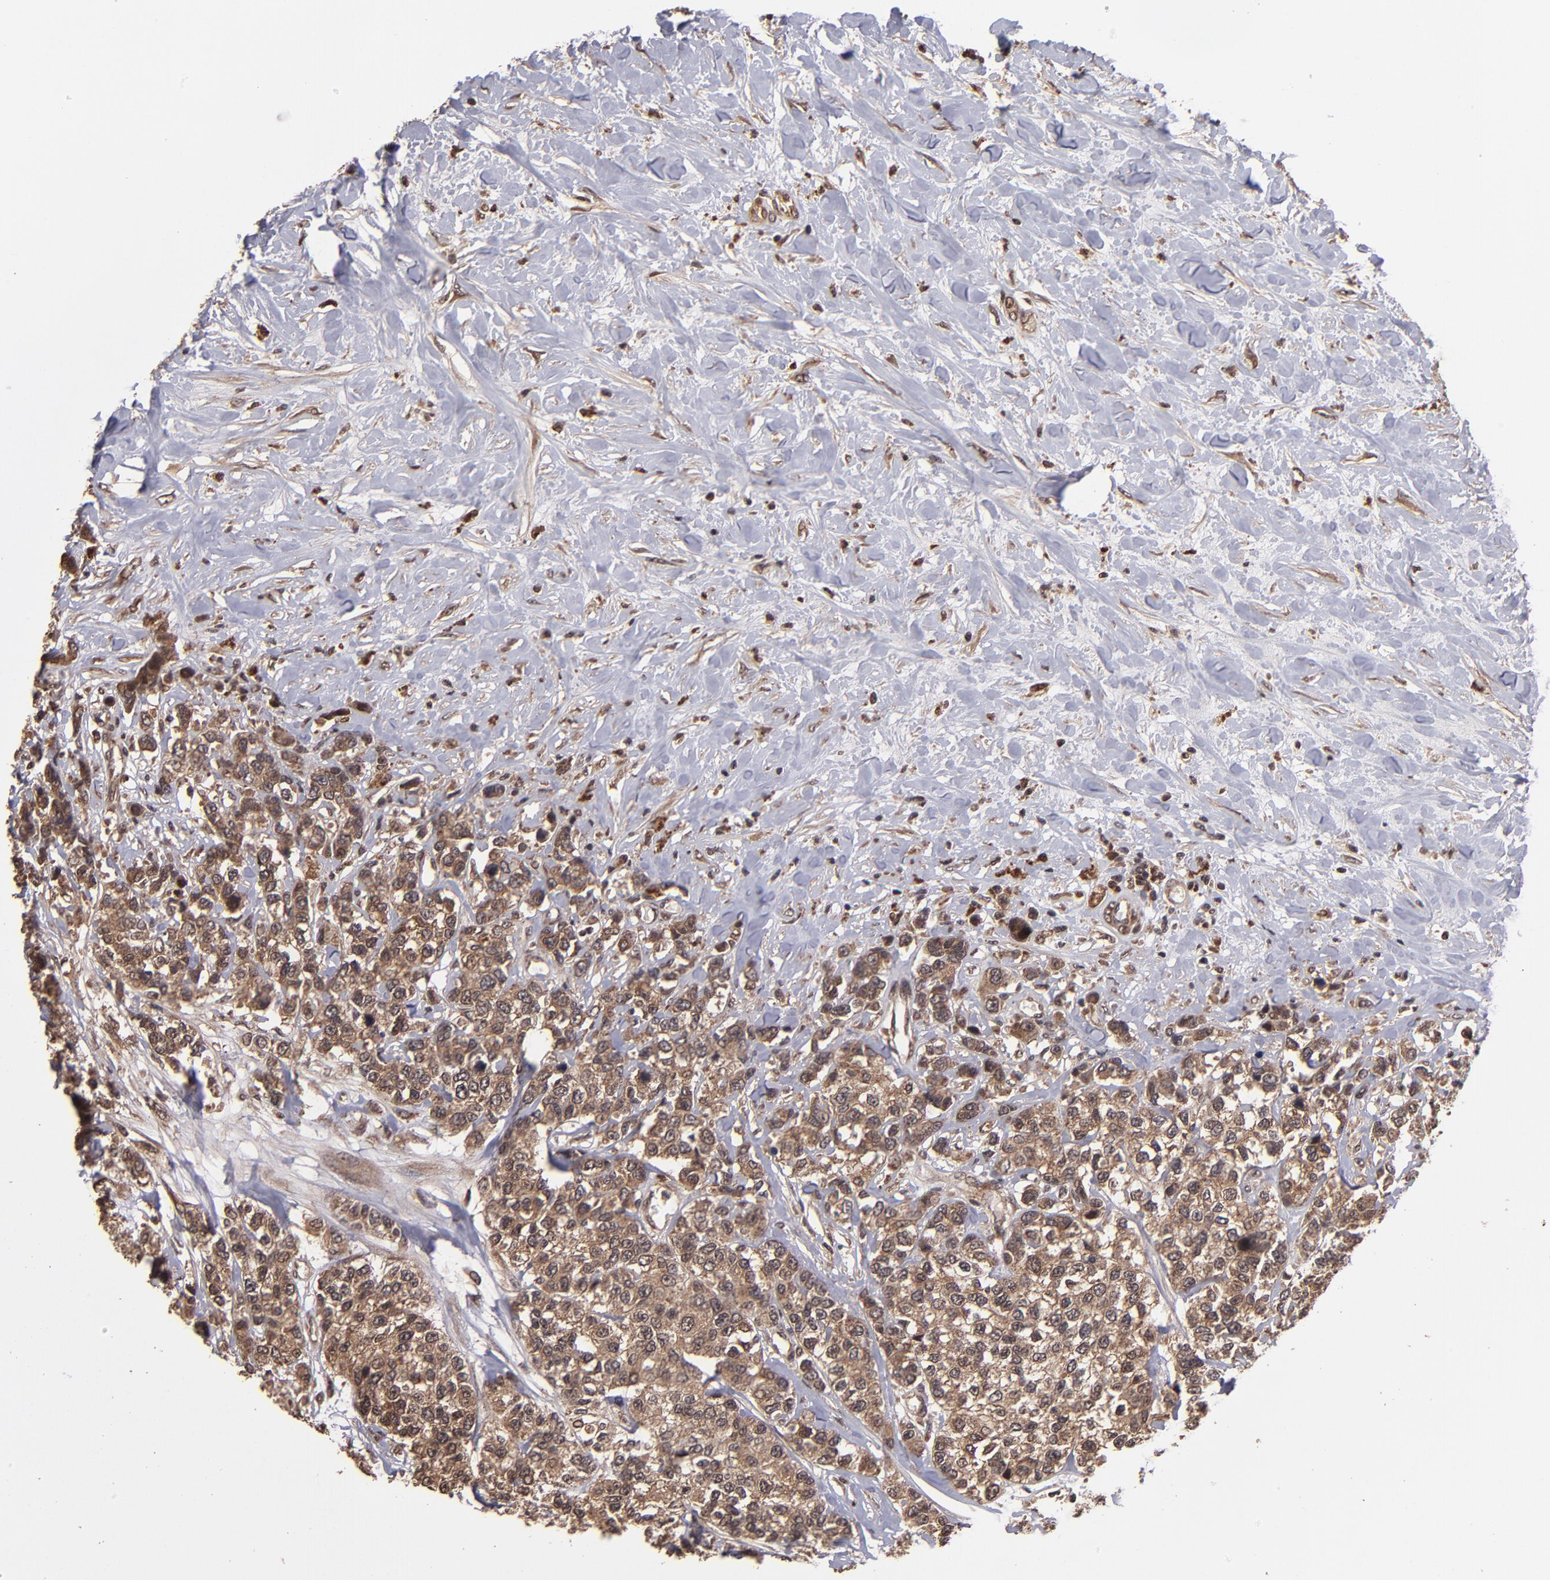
{"staining": {"intensity": "moderate", "quantity": ">75%", "location": "cytoplasmic/membranous"}, "tissue": "breast cancer", "cell_type": "Tumor cells", "image_type": "cancer", "snomed": [{"axis": "morphology", "description": "Duct carcinoma"}, {"axis": "topography", "description": "Breast"}], "caption": "Moderate cytoplasmic/membranous protein positivity is seen in approximately >75% of tumor cells in infiltrating ductal carcinoma (breast).", "gene": "NFE2L2", "patient": {"sex": "female", "age": 51}}